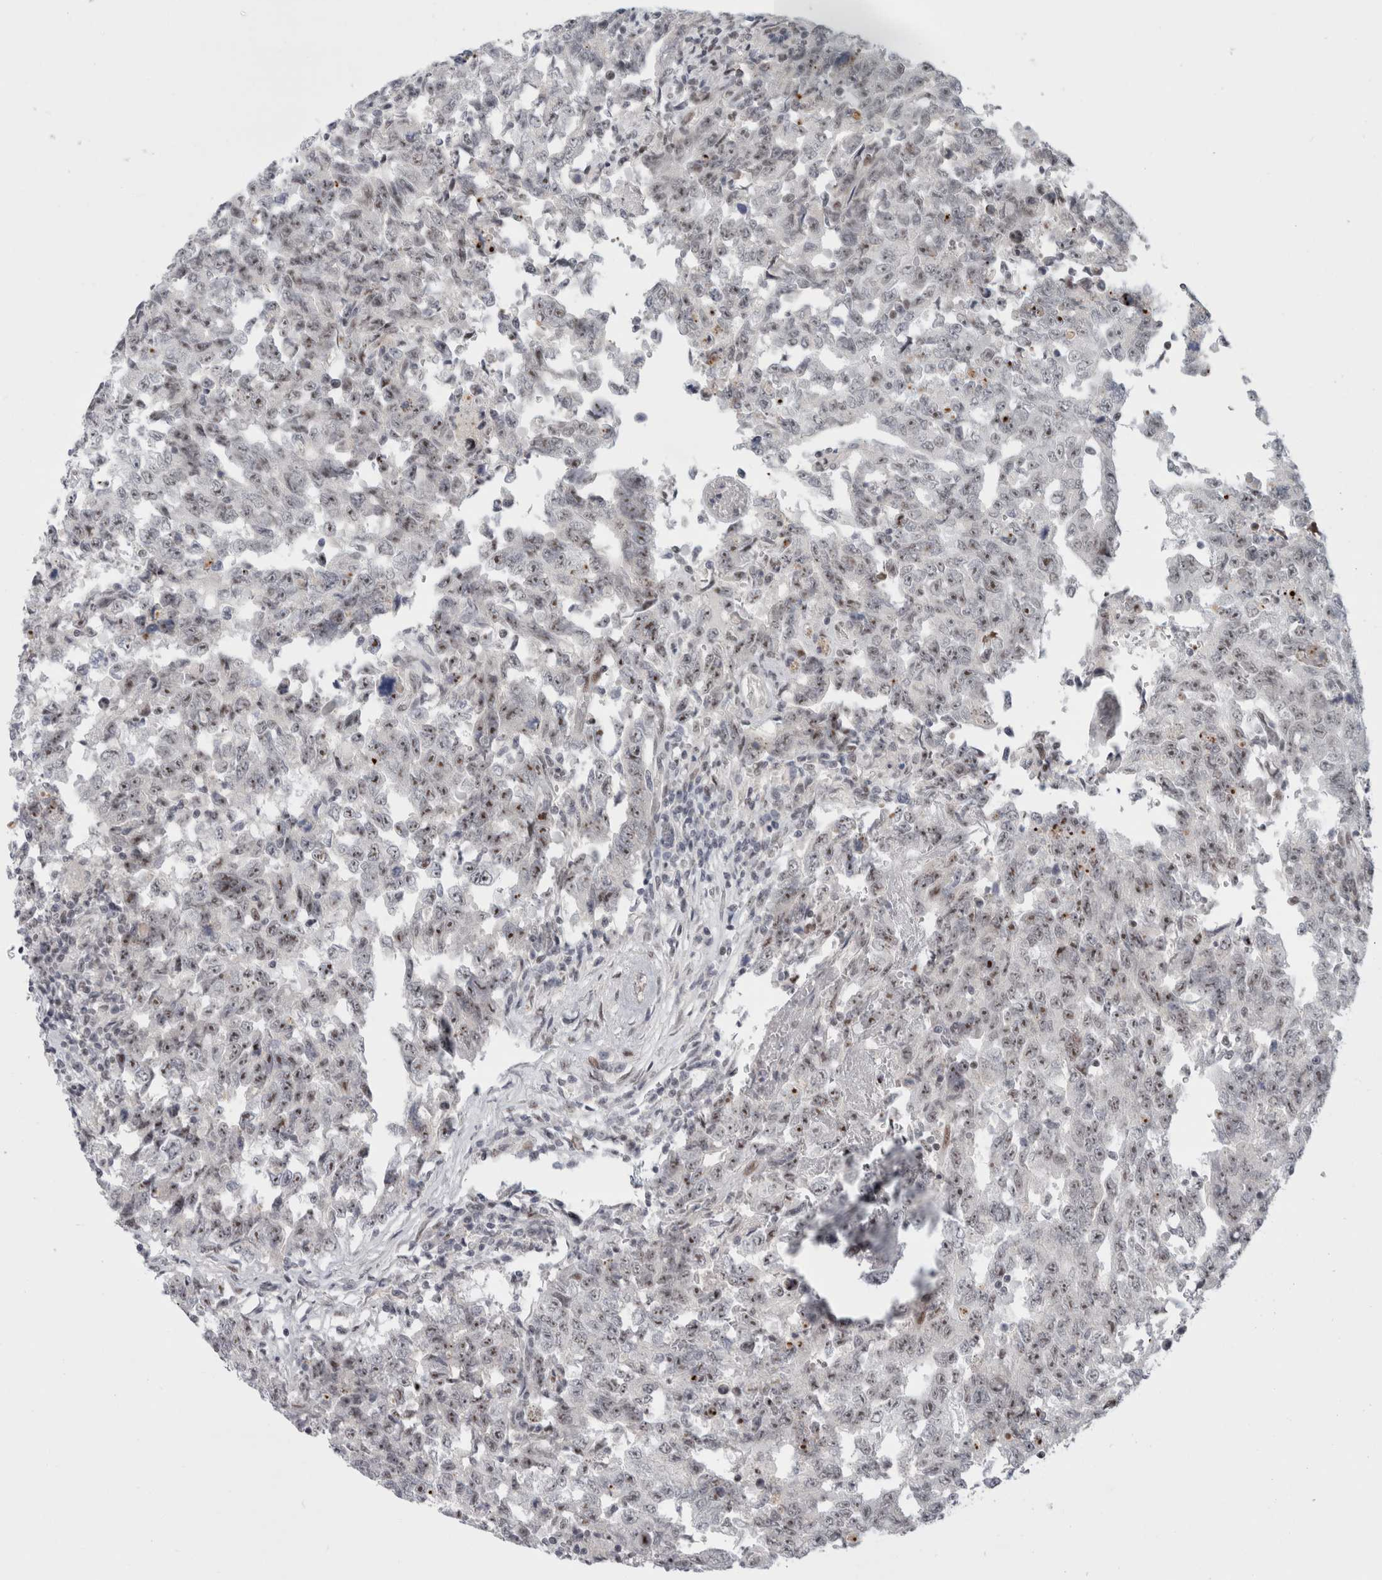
{"staining": {"intensity": "moderate", "quantity": "25%-75%", "location": "nuclear"}, "tissue": "testis cancer", "cell_type": "Tumor cells", "image_type": "cancer", "snomed": [{"axis": "morphology", "description": "Carcinoma, Embryonal, NOS"}, {"axis": "topography", "description": "Testis"}], "caption": "Protein analysis of testis cancer (embryonal carcinoma) tissue displays moderate nuclear expression in about 25%-75% of tumor cells.", "gene": "SENP6", "patient": {"sex": "male", "age": 26}}